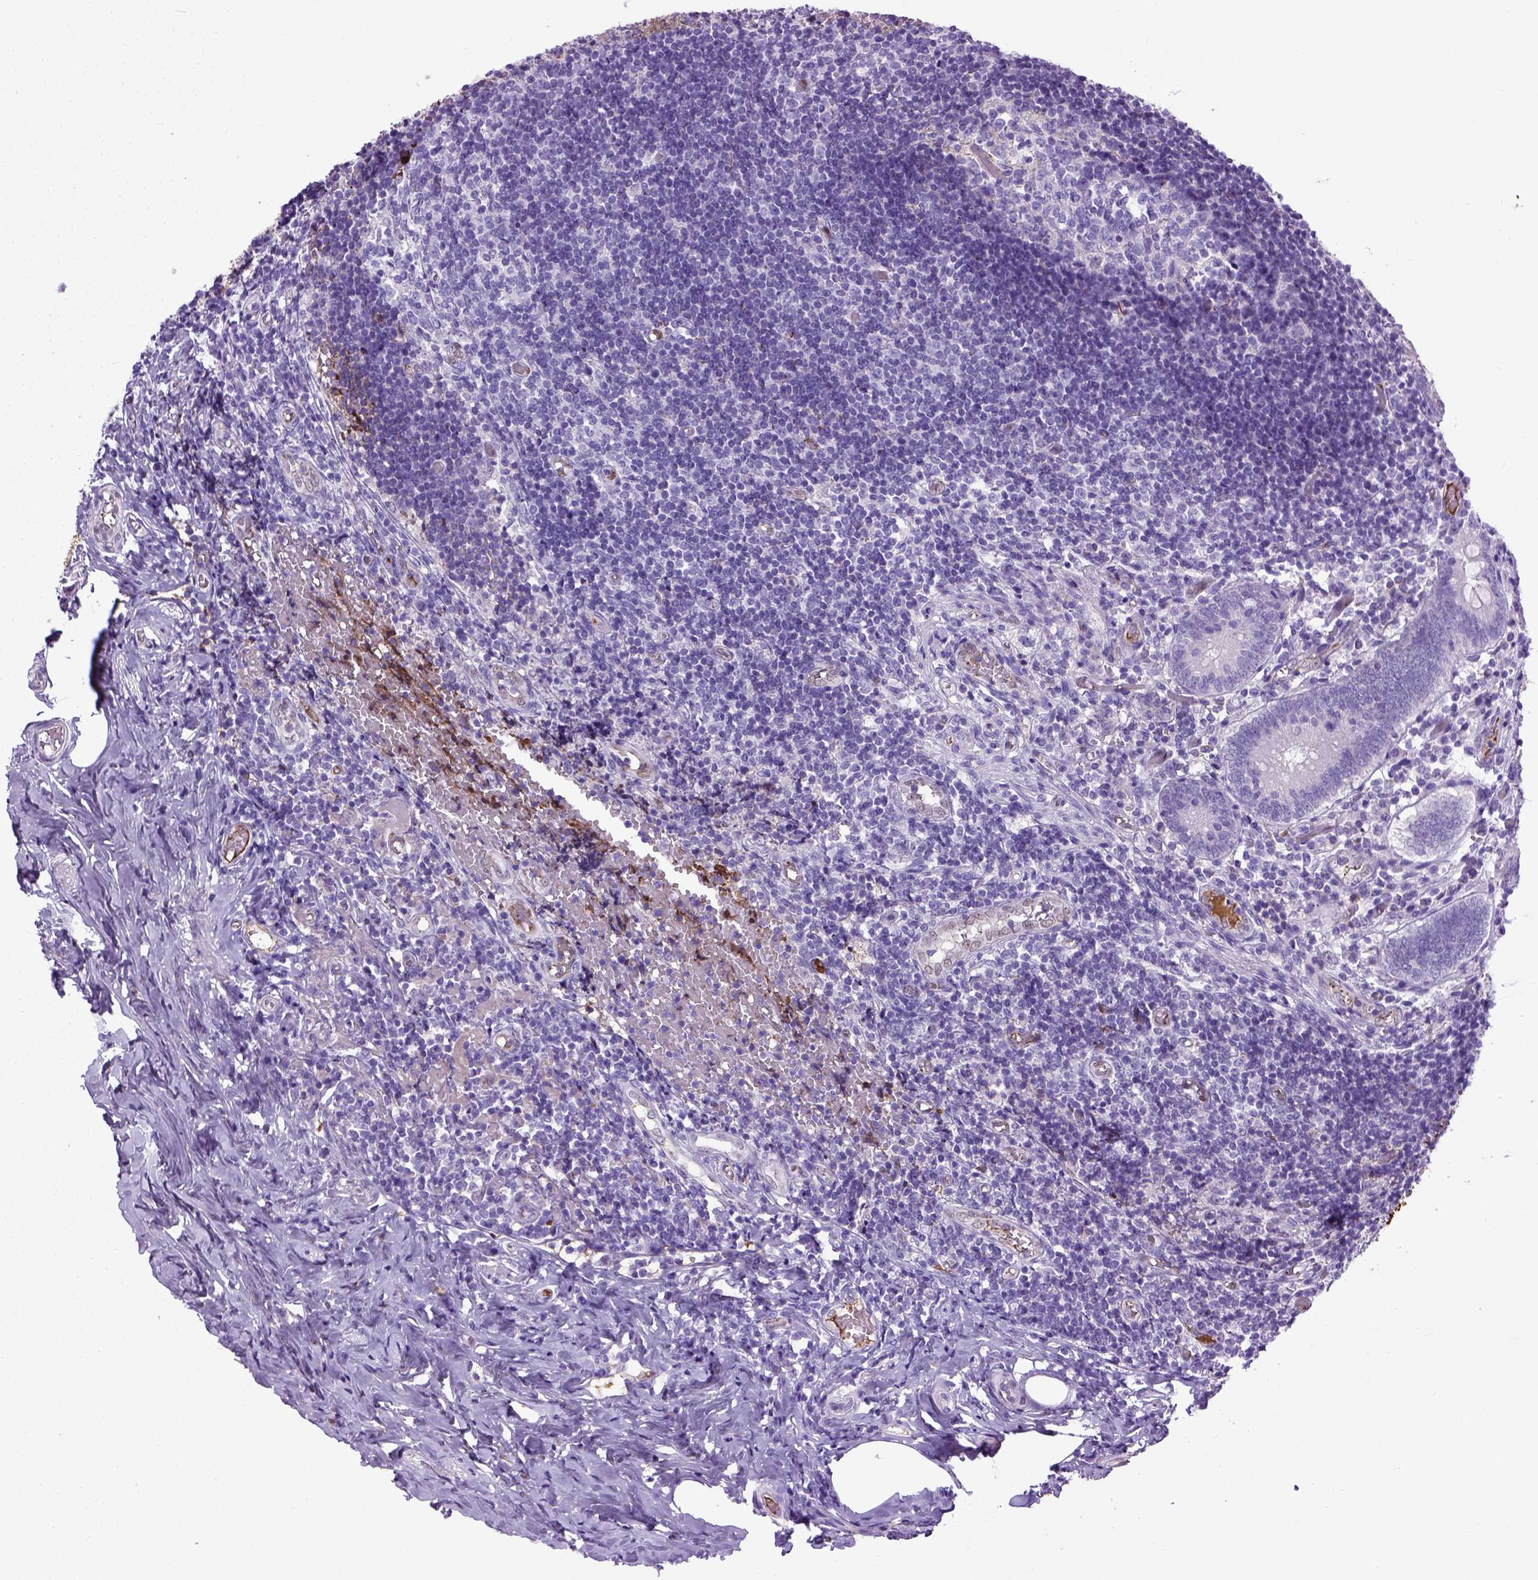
{"staining": {"intensity": "negative", "quantity": "none", "location": "none"}, "tissue": "appendix", "cell_type": "Glandular cells", "image_type": "normal", "snomed": [{"axis": "morphology", "description": "Normal tissue, NOS"}, {"axis": "topography", "description": "Appendix"}], "caption": "Glandular cells show no significant protein positivity in unremarkable appendix. The staining was performed using DAB (3,3'-diaminobenzidine) to visualize the protein expression in brown, while the nuclei were stained in blue with hematoxylin (Magnification: 20x).", "gene": "ADAMTS8", "patient": {"sex": "female", "age": 32}}